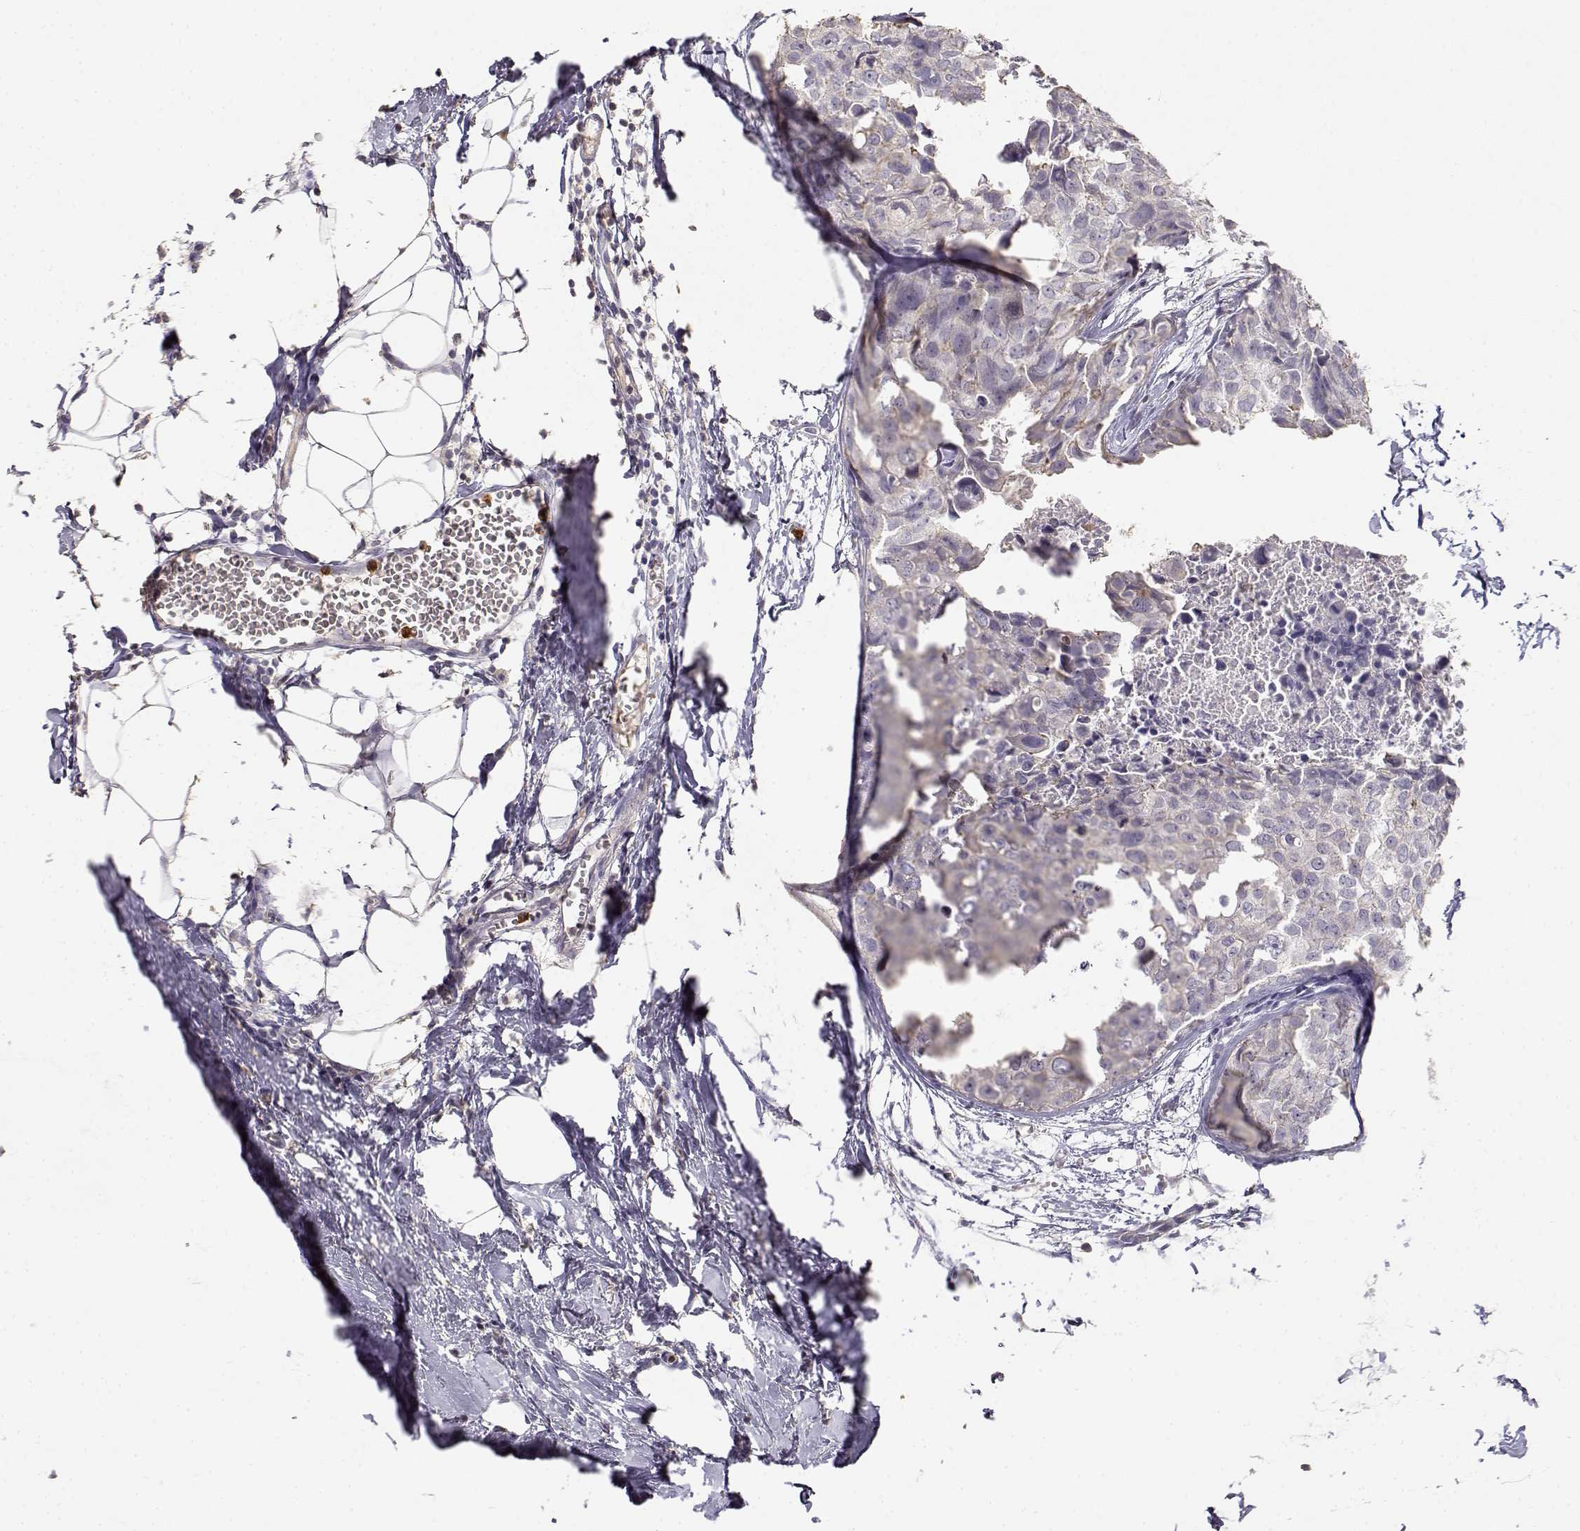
{"staining": {"intensity": "weak", "quantity": "<25%", "location": "cytoplasmic/membranous"}, "tissue": "breast cancer", "cell_type": "Tumor cells", "image_type": "cancer", "snomed": [{"axis": "morphology", "description": "Duct carcinoma"}, {"axis": "topography", "description": "Breast"}], "caption": "DAB (3,3'-diaminobenzidine) immunohistochemical staining of breast cancer (intraductal carcinoma) displays no significant positivity in tumor cells.", "gene": "TNFRSF10C", "patient": {"sex": "female", "age": 38}}